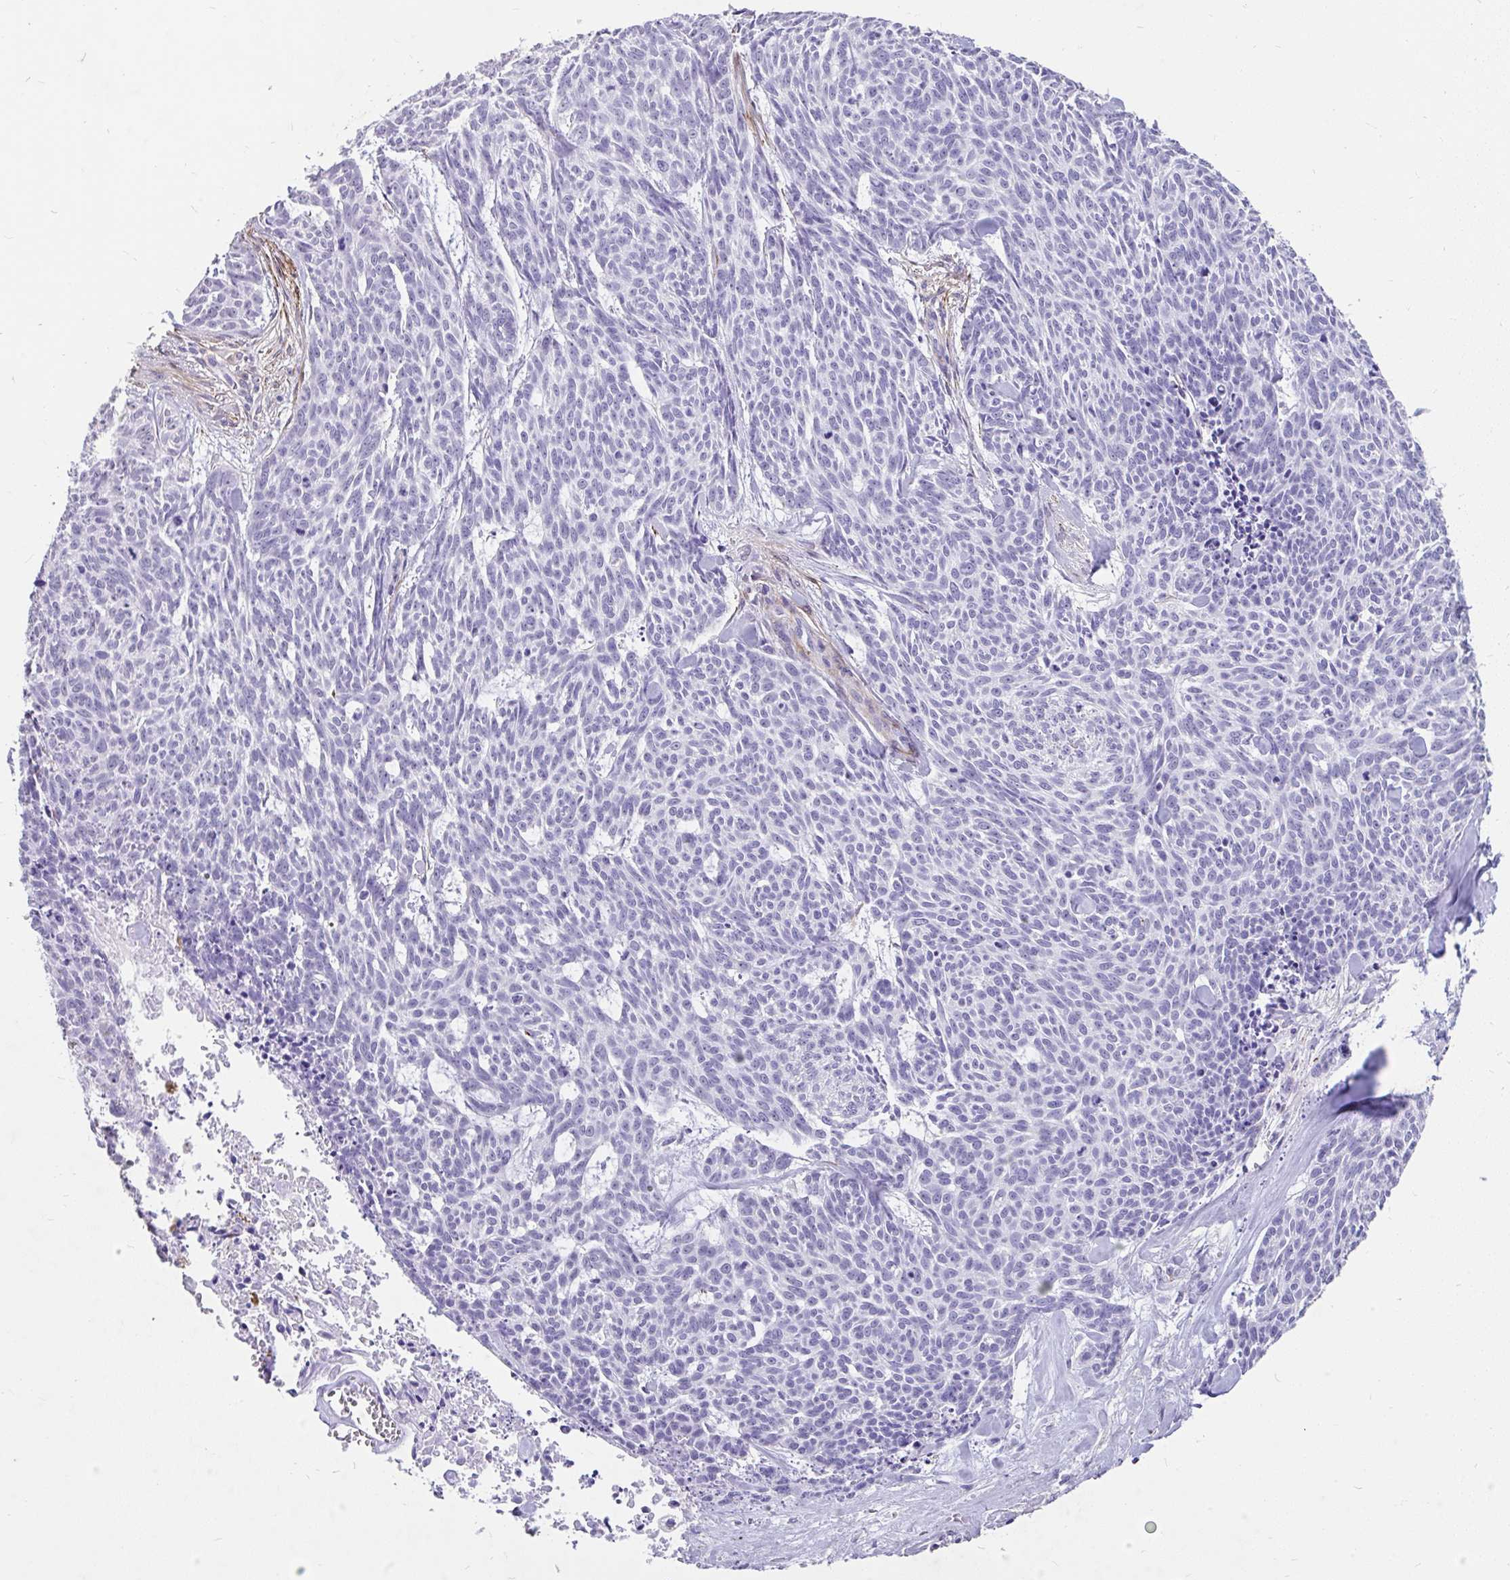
{"staining": {"intensity": "negative", "quantity": "none", "location": "none"}, "tissue": "skin cancer", "cell_type": "Tumor cells", "image_type": "cancer", "snomed": [{"axis": "morphology", "description": "Basal cell carcinoma"}, {"axis": "topography", "description": "Skin"}], "caption": "DAB (3,3'-diaminobenzidine) immunohistochemical staining of skin cancer (basal cell carcinoma) shows no significant expression in tumor cells.", "gene": "EML5", "patient": {"sex": "female", "age": 93}}